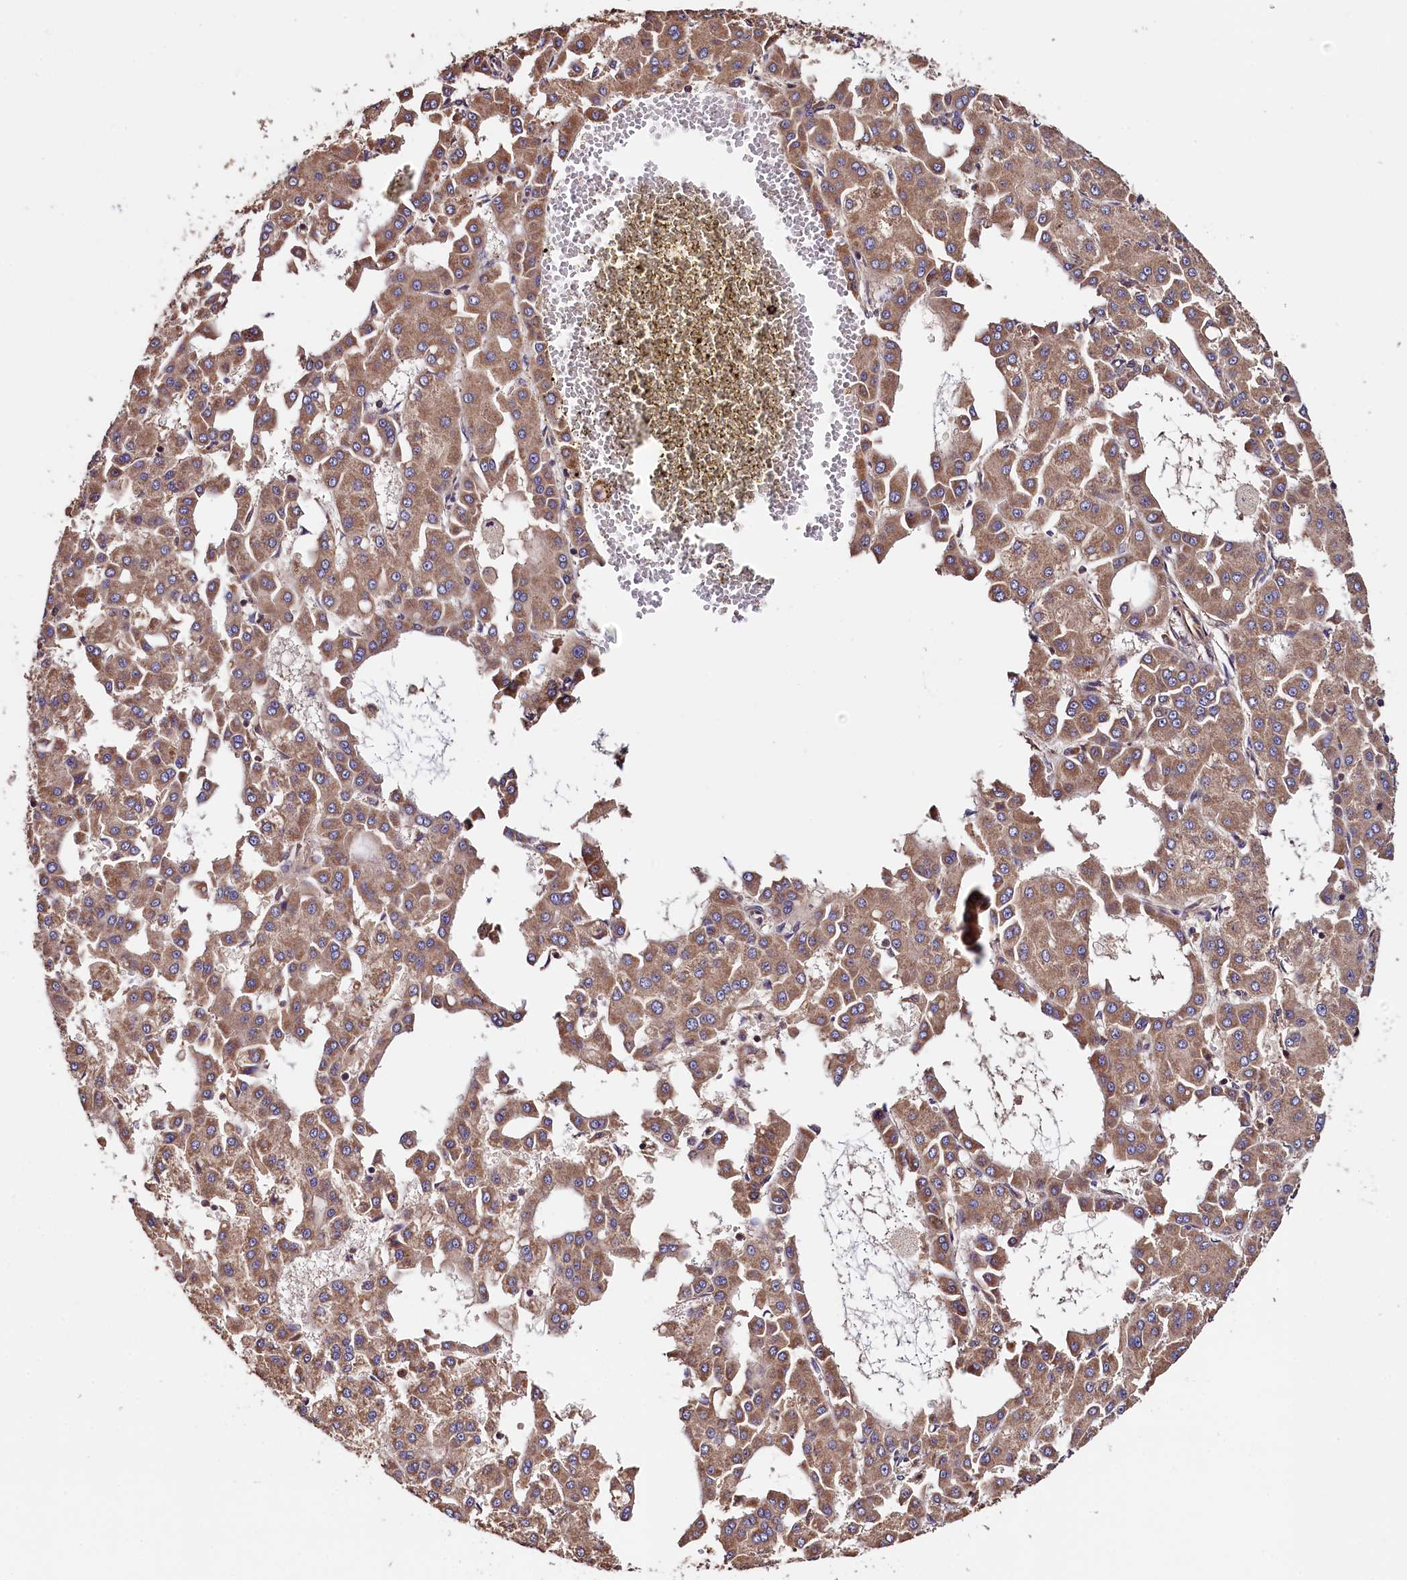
{"staining": {"intensity": "moderate", "quantity": ">75%", "location": "cytoplasmic/membranous"}, "tissue": "liver cancer", "cell_type": "Tumor cells", "image_type": "cancer", "snomed": [{"axis": "morphology", "description": "Carcinoma, Hepatocellular, NOS"}, {"axis": "topography", "description": "Liver"}], "caption": "IHC micrograph of human liver cancer (hepatocellular carcinoma) stained for a protein (brown), which displays medium levels of moderate cytoplasmic/membranous staining in approximately >75% of tumor cells.", "gene": "KLC2", "patient": {"sex": "male", "age": 47}}